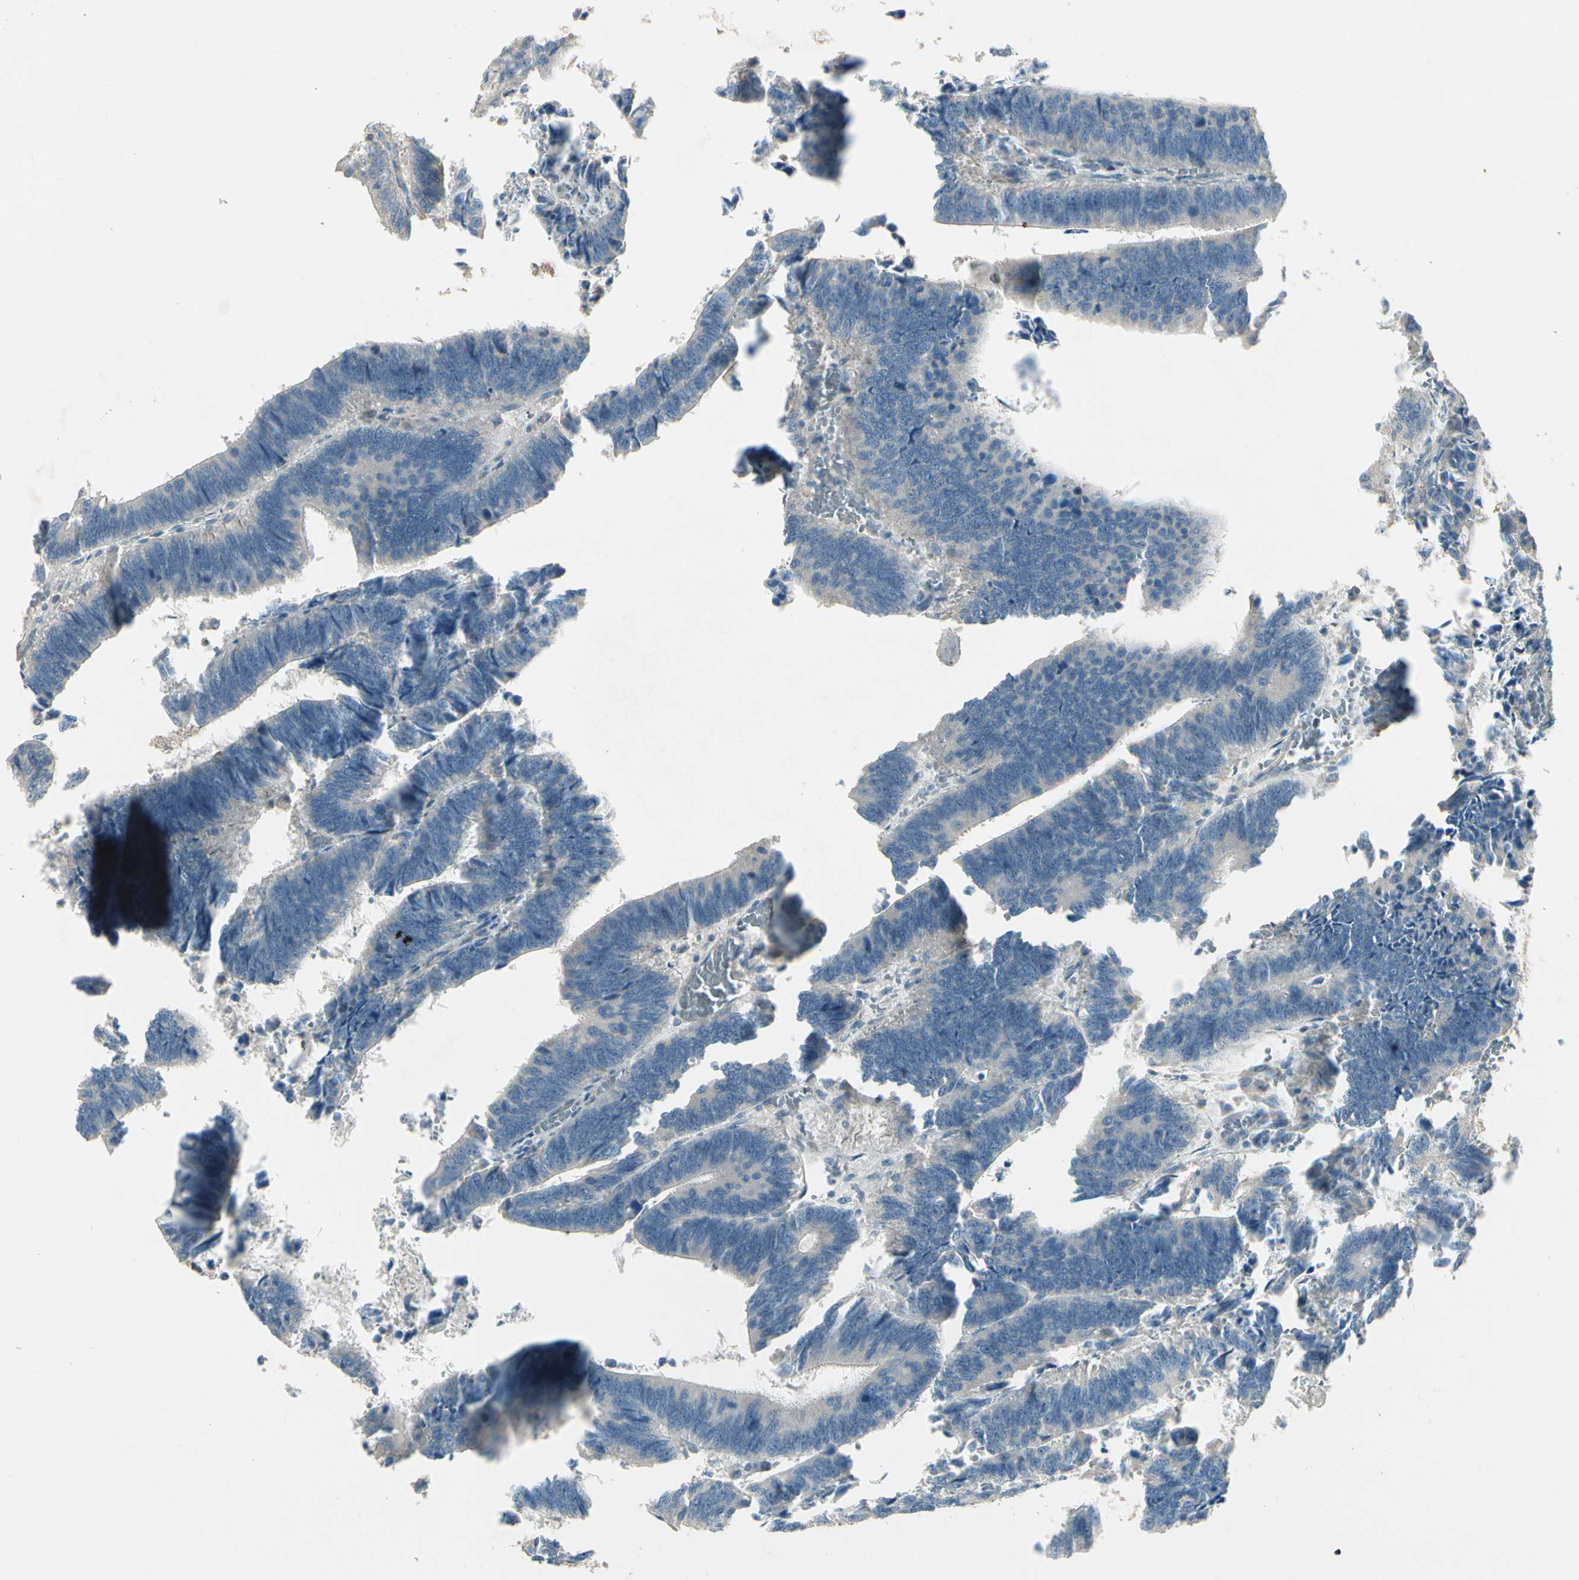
{"staining": {"intensity": "negative", "quantity": "none", "location": "none"}, "tissue": "colorectal cancer", "cell_type": "Tumor cells", "image_type": "cancer", "snomed": [{"axis": "morphology", "description": "Adenocarcinoma, NOS"}, {"axis": "topography", "description": "Colon"}], "caption": "Human colorectal cancer (adenocarcinoma) stained for a protein using immunohistochemistry reveals no expression in tumor cells.", "gene": "ACVR1", "patient": {"sex": "male", "age": 72}}